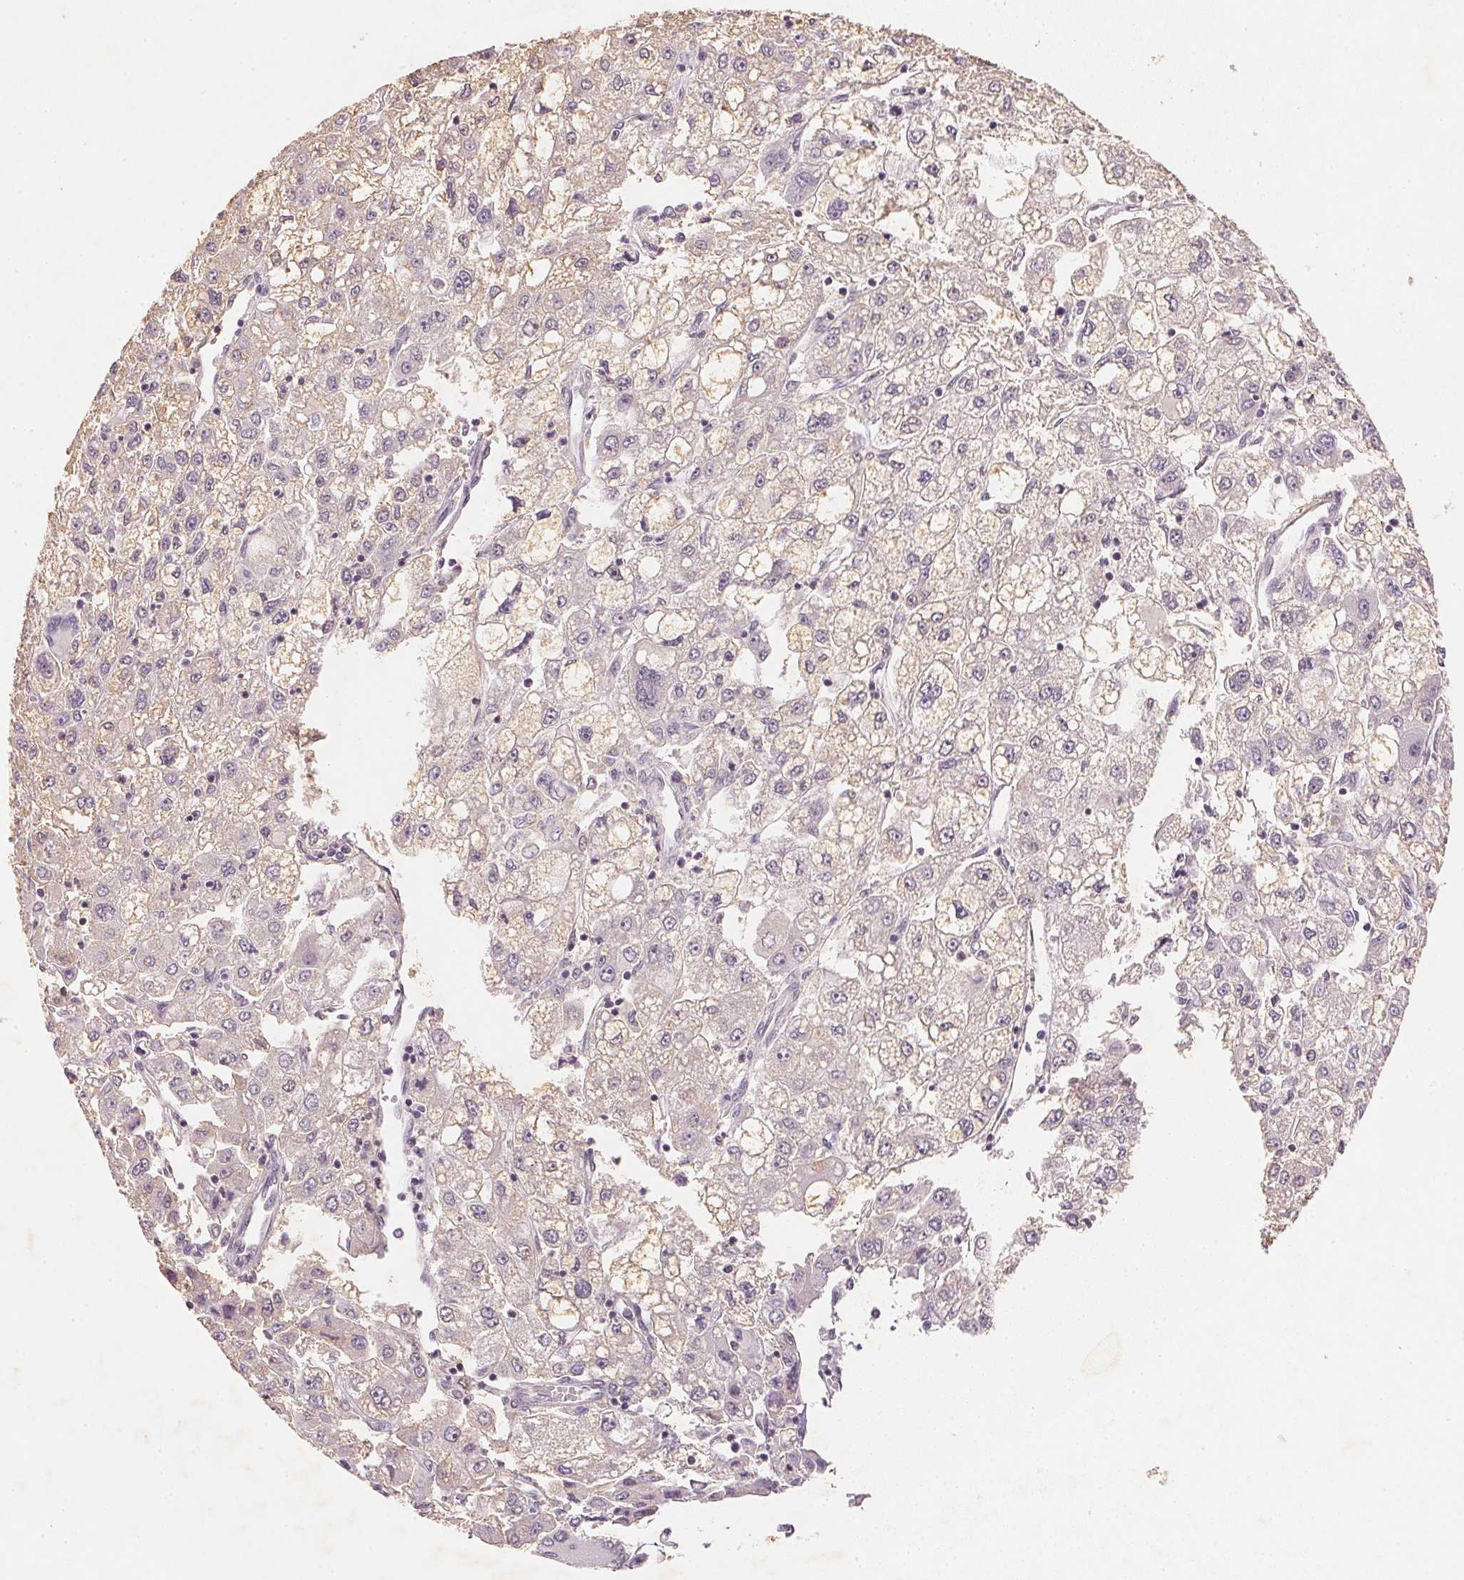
{"staining": {"intensity": "negative", "quantity": "none", "location": "none"}, "tissue": "liver cancer", "cell_type": "Tumor cells", "image_type": "cancer", "snomed": [{"axis": "morphology", "description": "Carcinoma, Hepatocellular, NOS"}, {"axis": "topography", "description": "Liver"}], "caption": "A high-resolution histopathology image shows immunohistochemistry (IHC) staining of liver cancer (hepatocellular carcinoma), which exhibits no significant expression in tumor cells.", "gene": "SMTN", "patient": {"sex": "male", "age": 40}}